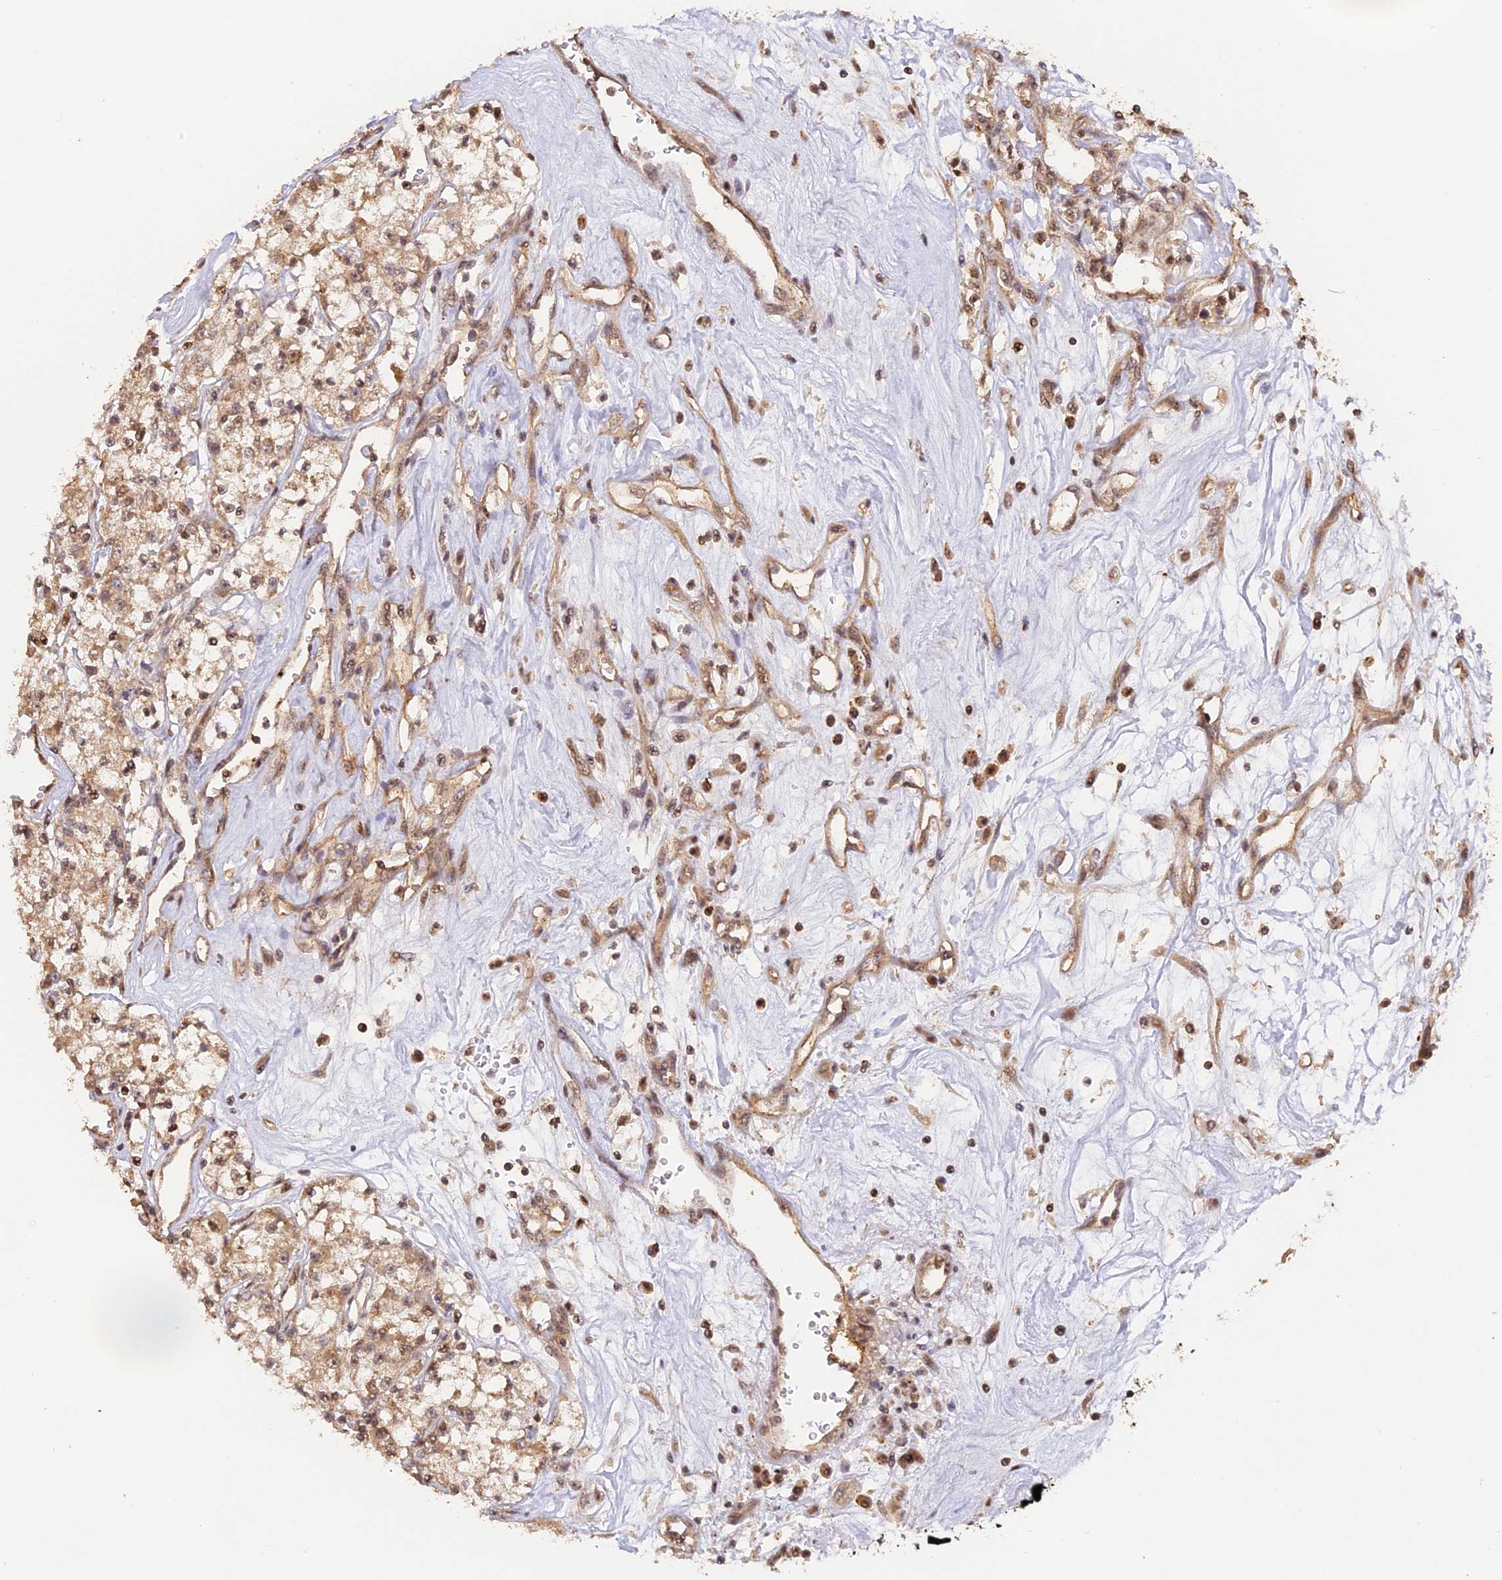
{"staining": {"intensity": "weak", "quantity": ">75%", "location": "cytoplasmic/membranous"}, "tissue": "renal cancer", "cell_type": "Tumor cells", "image_type": "cancer", "snomed": [{"axis": "morphology", "description": "Adenocarcinoma, NOS"}, {"axis": "topography", "description": "Kidney"}], "caption": "An image showing weak cytoplasmic/membranous staining in about >75% of tumor cells in renal cancer, as visualized by brown immunohistochemical staining.", "gene": "MYBL2", "patient": {"sex": "female", "age": 59}}